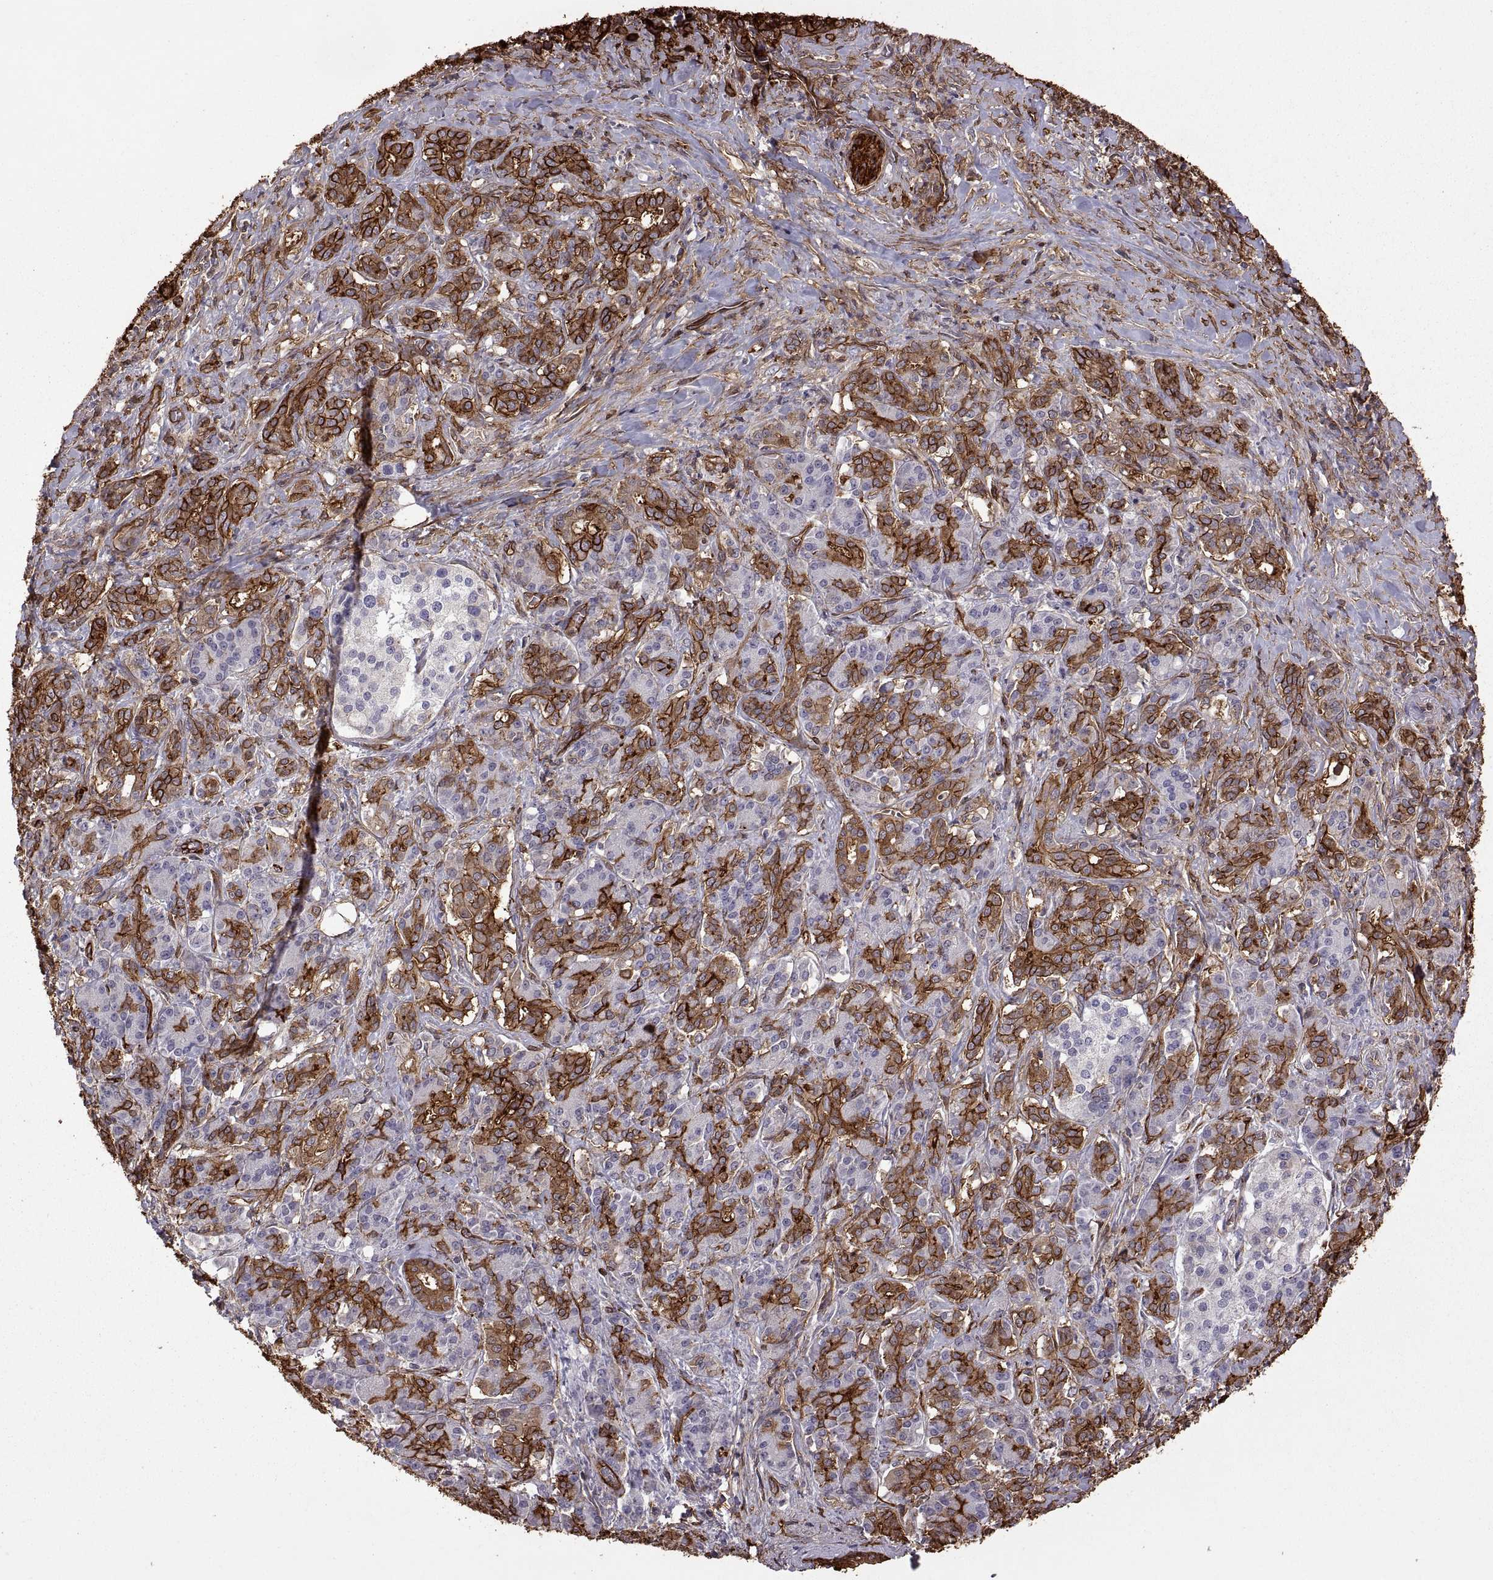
{"staining": {"intensity": "strong", "quantity": "25%-75%", "location": "cytoplasmic/membranous"}, "tissue": "pancreatic cancer", "cell_type": "Tumor cells", "image_type": "cancer", "snomed": [{"axis": "morphology", "description": "Normal tissue, NOS"}, {"axis": "morphology", "description": "Inflammation, NOS"}, {"axis": "morphology", "description": "Adenocarcinoma, NOS"}, {"axis": "topography", "description": "Pancreas"}], "caption": "Immunohistochemical staining of human pancreatic cancer (adenocarcinoma) exhibits high levels of strong cytoplasmic/membranous protein staining in about 25%-75% of tumor cells.", "gene": "S100A10", "patient": {"sex": "male", "age": 57}}